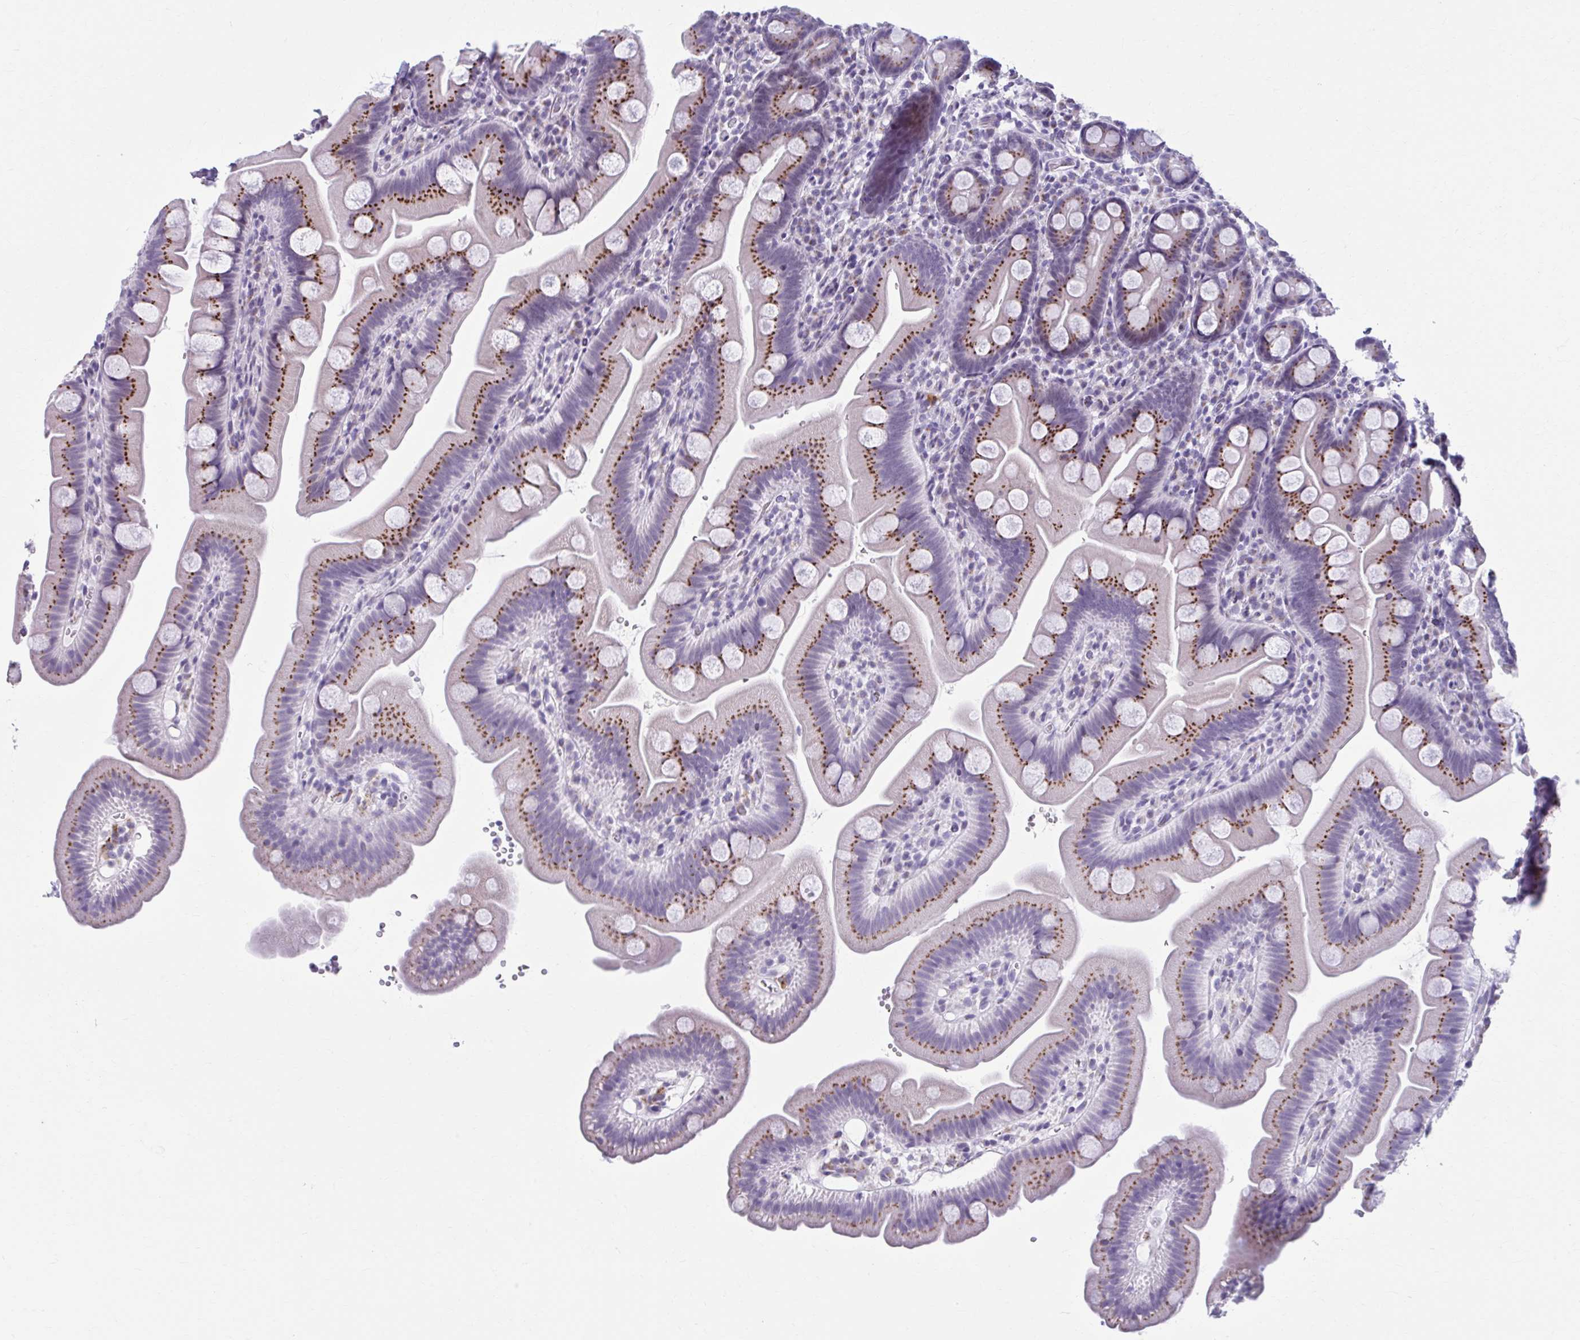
{"staining": {"intensity": "strong", "quantity": ">75%", "location": "cytoplasmic/membranous"}, "tissue": "small intestine", "cell_type": "Glandular cells", "image_type": "normal", "snomed": [{"axis": "morphology", "description": "Normal tissue, NOS"}, {"axis": "topography", "description": "Small intestine"}], "caption": "Immunohistochemical staining of normal small intestine reveals strong cytoplasmic/membranous protein expression in about >75% of glandular cells.", "gene": "ZNF682", "patient": {"sex": "female", "age": 68}}